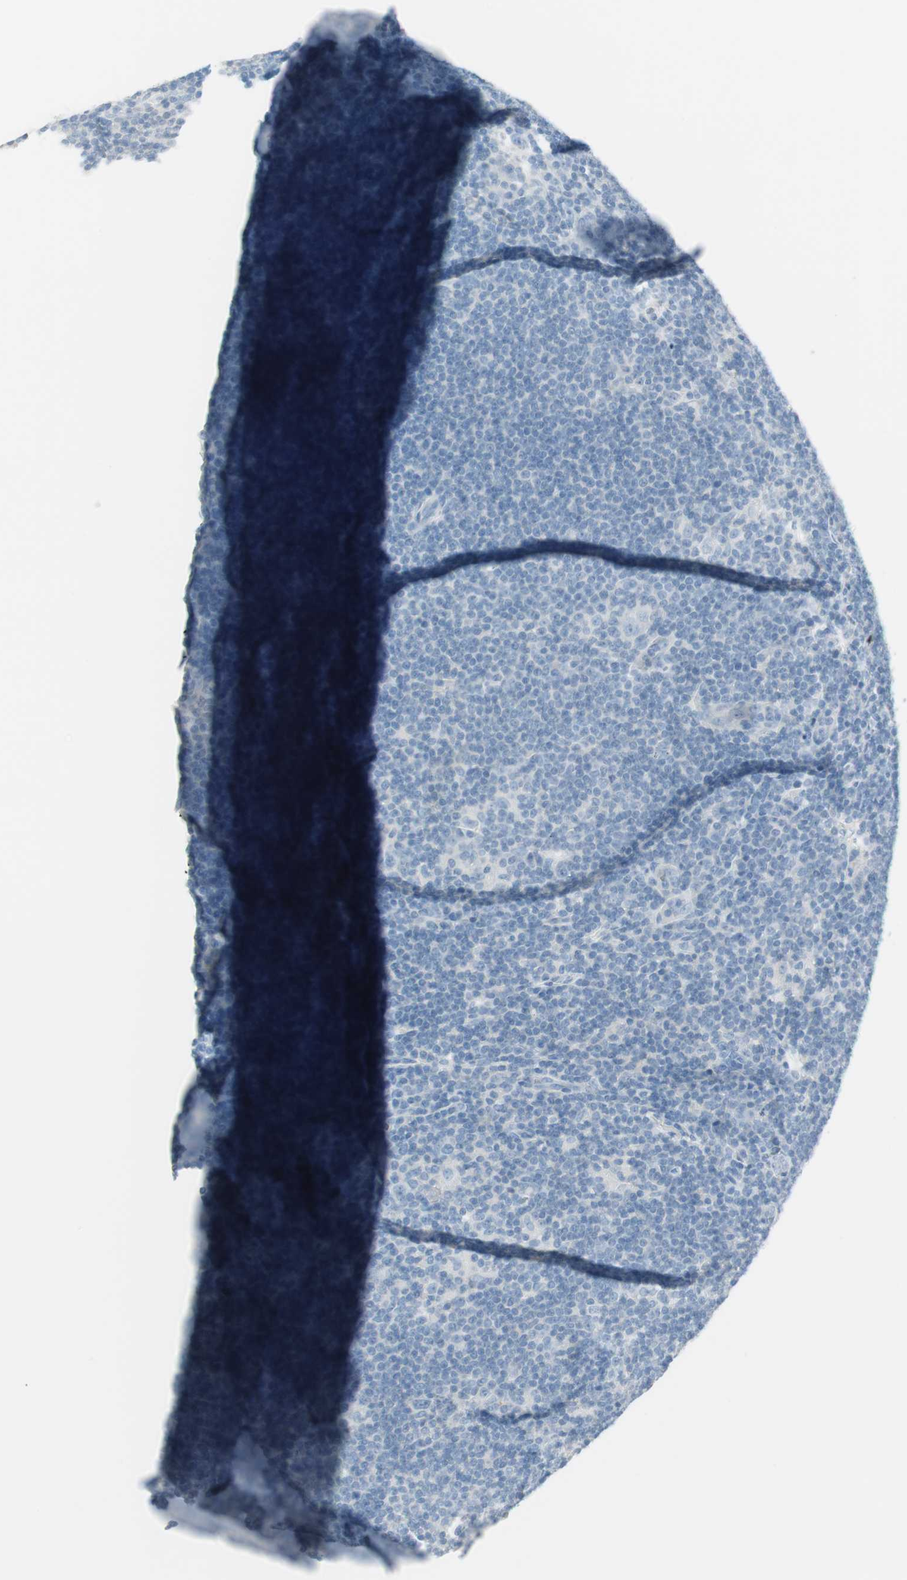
{"staining": {"intensity": "negative", "quantity": "none", "location": "none"}, "tissue": "lymphoma", "cell_type": "Tumor cells", "image_type": "cancer", "snomed": [{"axis": "morphology", "description": "Hodgkin's disease, NOS"}, {"axis": "topography", "description": "Lymph node"}], "caption": "The photomicrograph shows no staining of tumor cells in lymphoma.", "gene": "ITLN2", "patient": {"sex": "female", "age": 57}}